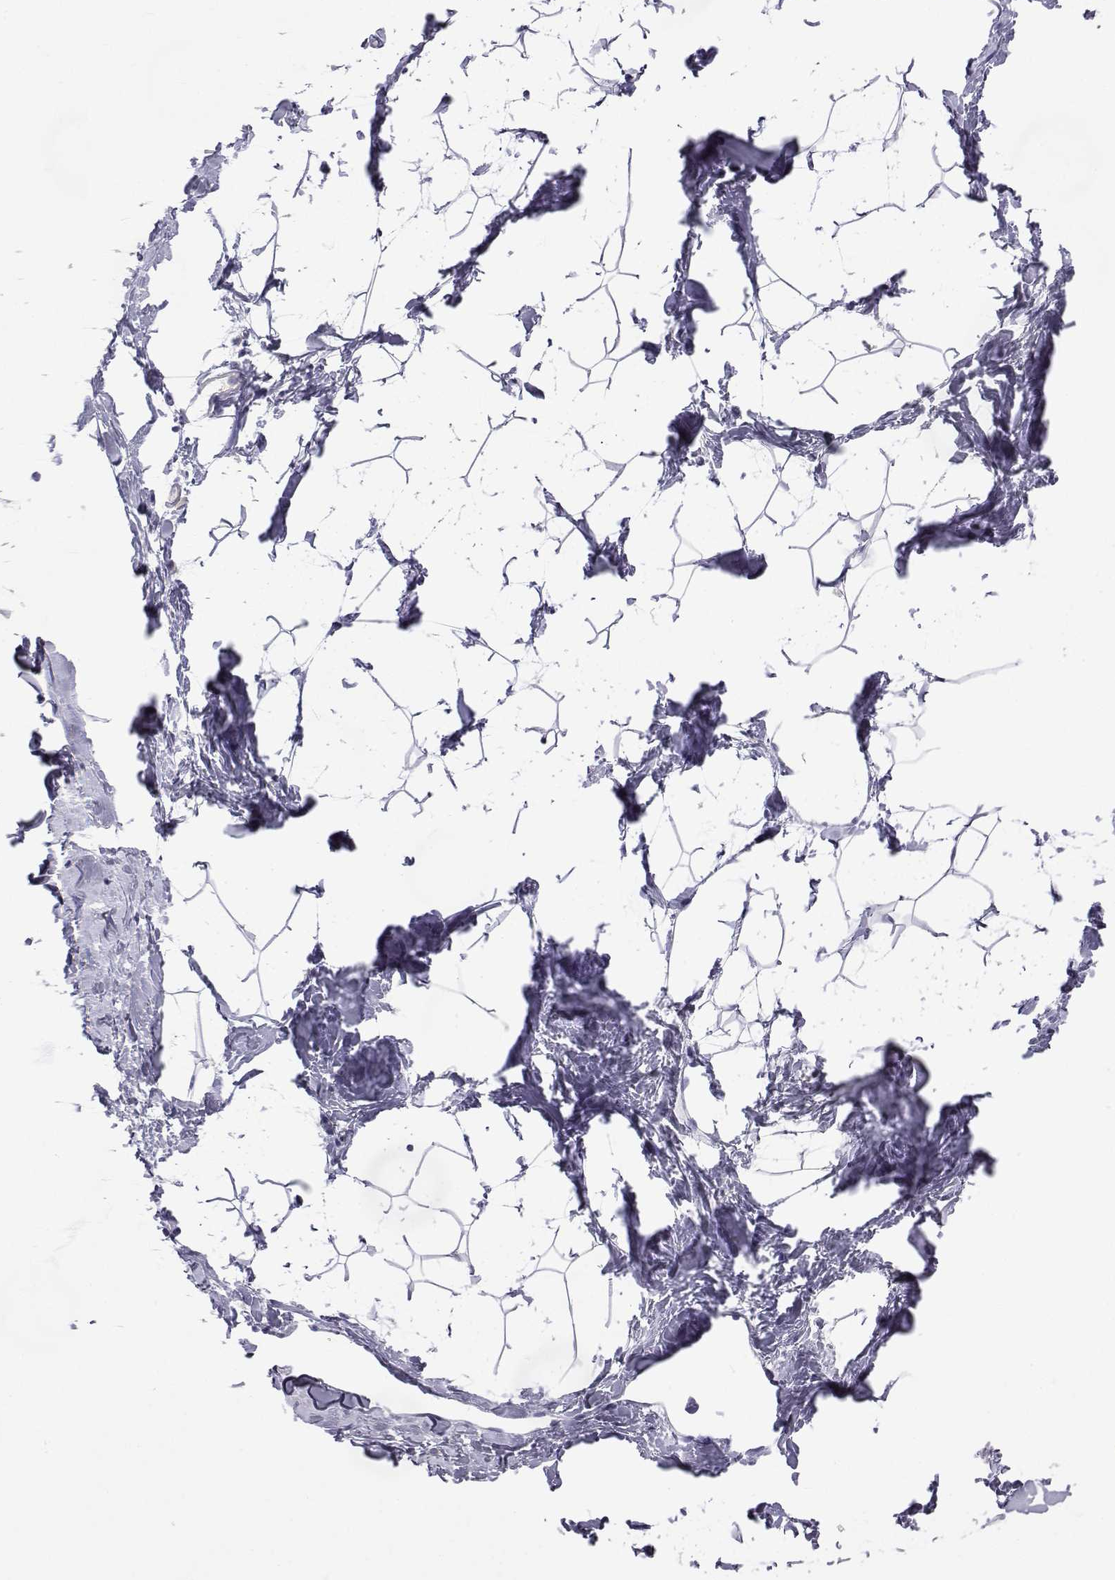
{"staining": {"intensity": "negative", "quantity": "none", "location": "none"}, "tissue": "breast", "cell_type": "Adipocytes", "image_type": "normal", "snomed": [{"axis": "morphology", "description": "Normal tissue, NOS"}, {"axis": "topography", "description": "Breast"}], "caption": "This micrograph is of normal breast stained with immunohistochemistry (IHC) to label a protein in brown with the nuclei are counter-stained blue. There is no staining in adipocytes.", "gene": "SLC6A3", "patient": {"sex": "female", "age": 32}}